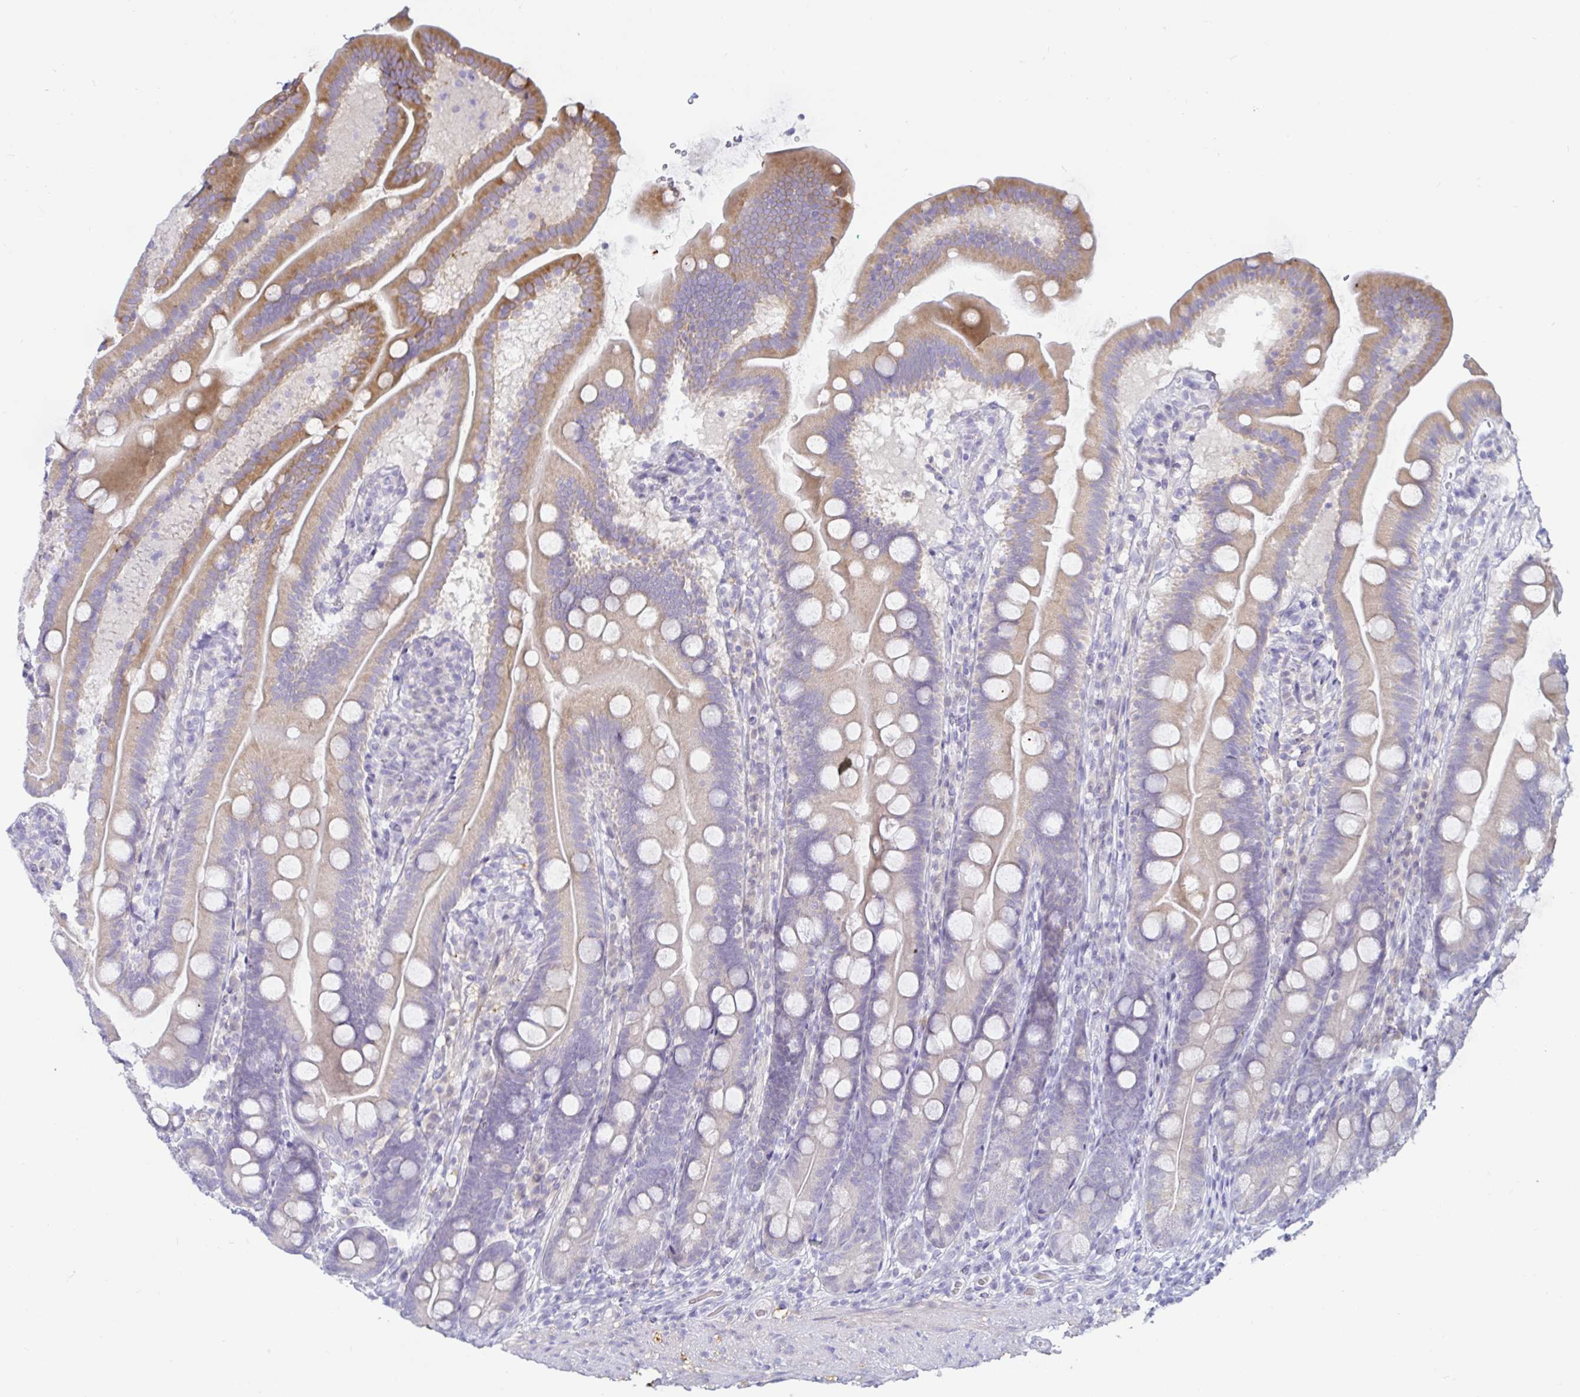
{"staining": {"intensity": "moderate", "quantity": "<25%", "location": "cytoplasmic/membranous"}, "tissue": "duodenum", "cell_type": "Glandular cells", "image_type": "normal", "snomed": [{"axis": "morphology", "description": "Normal tissue, NOS"}, {"axis": "topography", "description": "Duodenum"}], "caption": "The image exhibits staining of unremarkable duodenum, revealing moderate cytoplasmic/membranous protein expression (brown color) within glandular cells. (brown staining indicates protein expression, while blue staining denotes nuclei).", "gene": "MON2", "patient": {"sex": "female", "age": 67}}